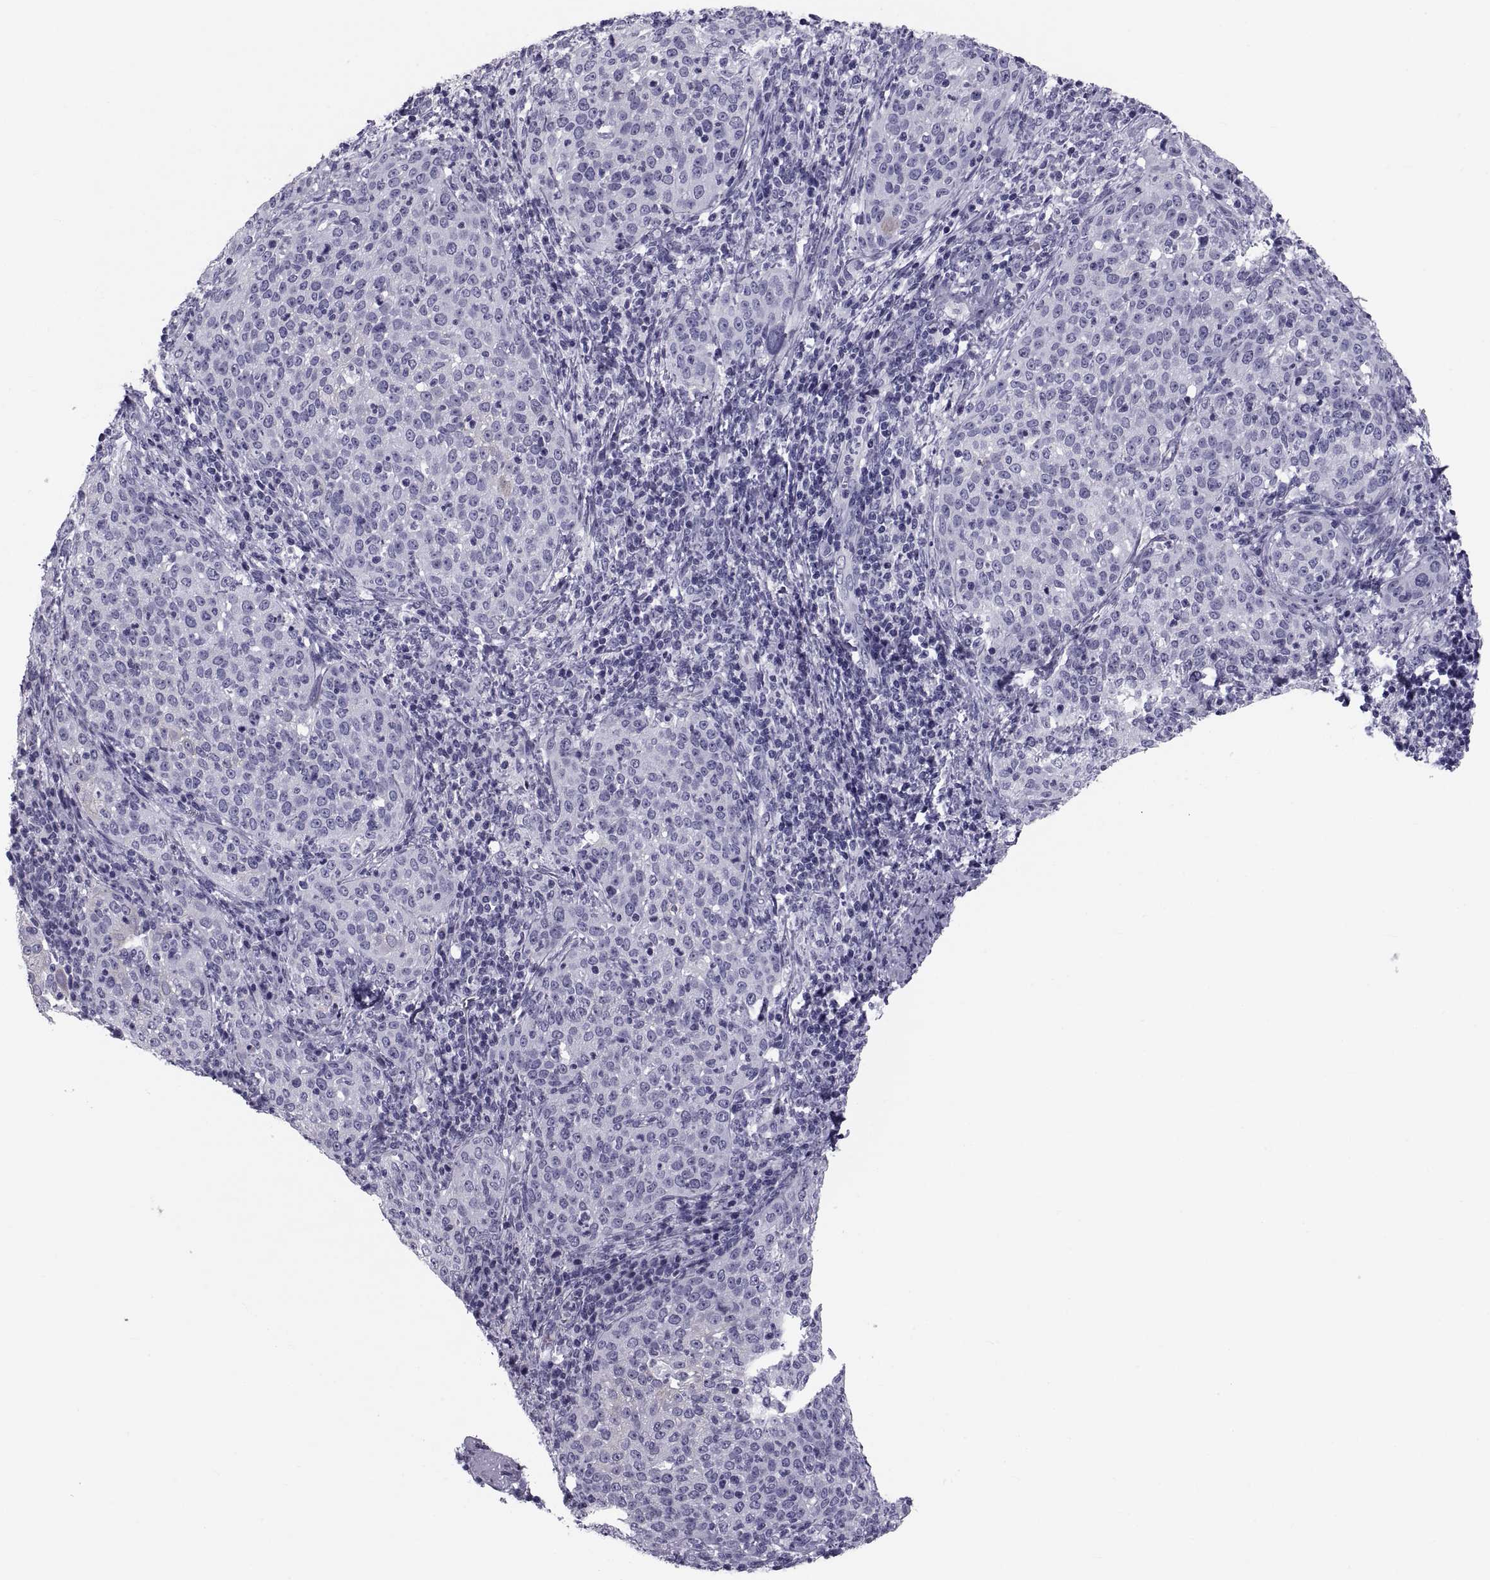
{"staining": {"intensity": "negative", "quantity": "none", "location": "none"}, "tissue": "cervical cancer", "cell_type": "Tumor cells", "image_type": "cancer", "snomed": [{"axis": "morphology", "description": "Squamous cell carcinoma, NOS"}, {"axis": "topography", "description": "Cervix"}], "caption": "A micrograph of human squamous cell carcinoma (cervical) is negative for staining in tumor cells.", "gene": "CRISP1", "patient": {"sex": "female", "age": 51}}